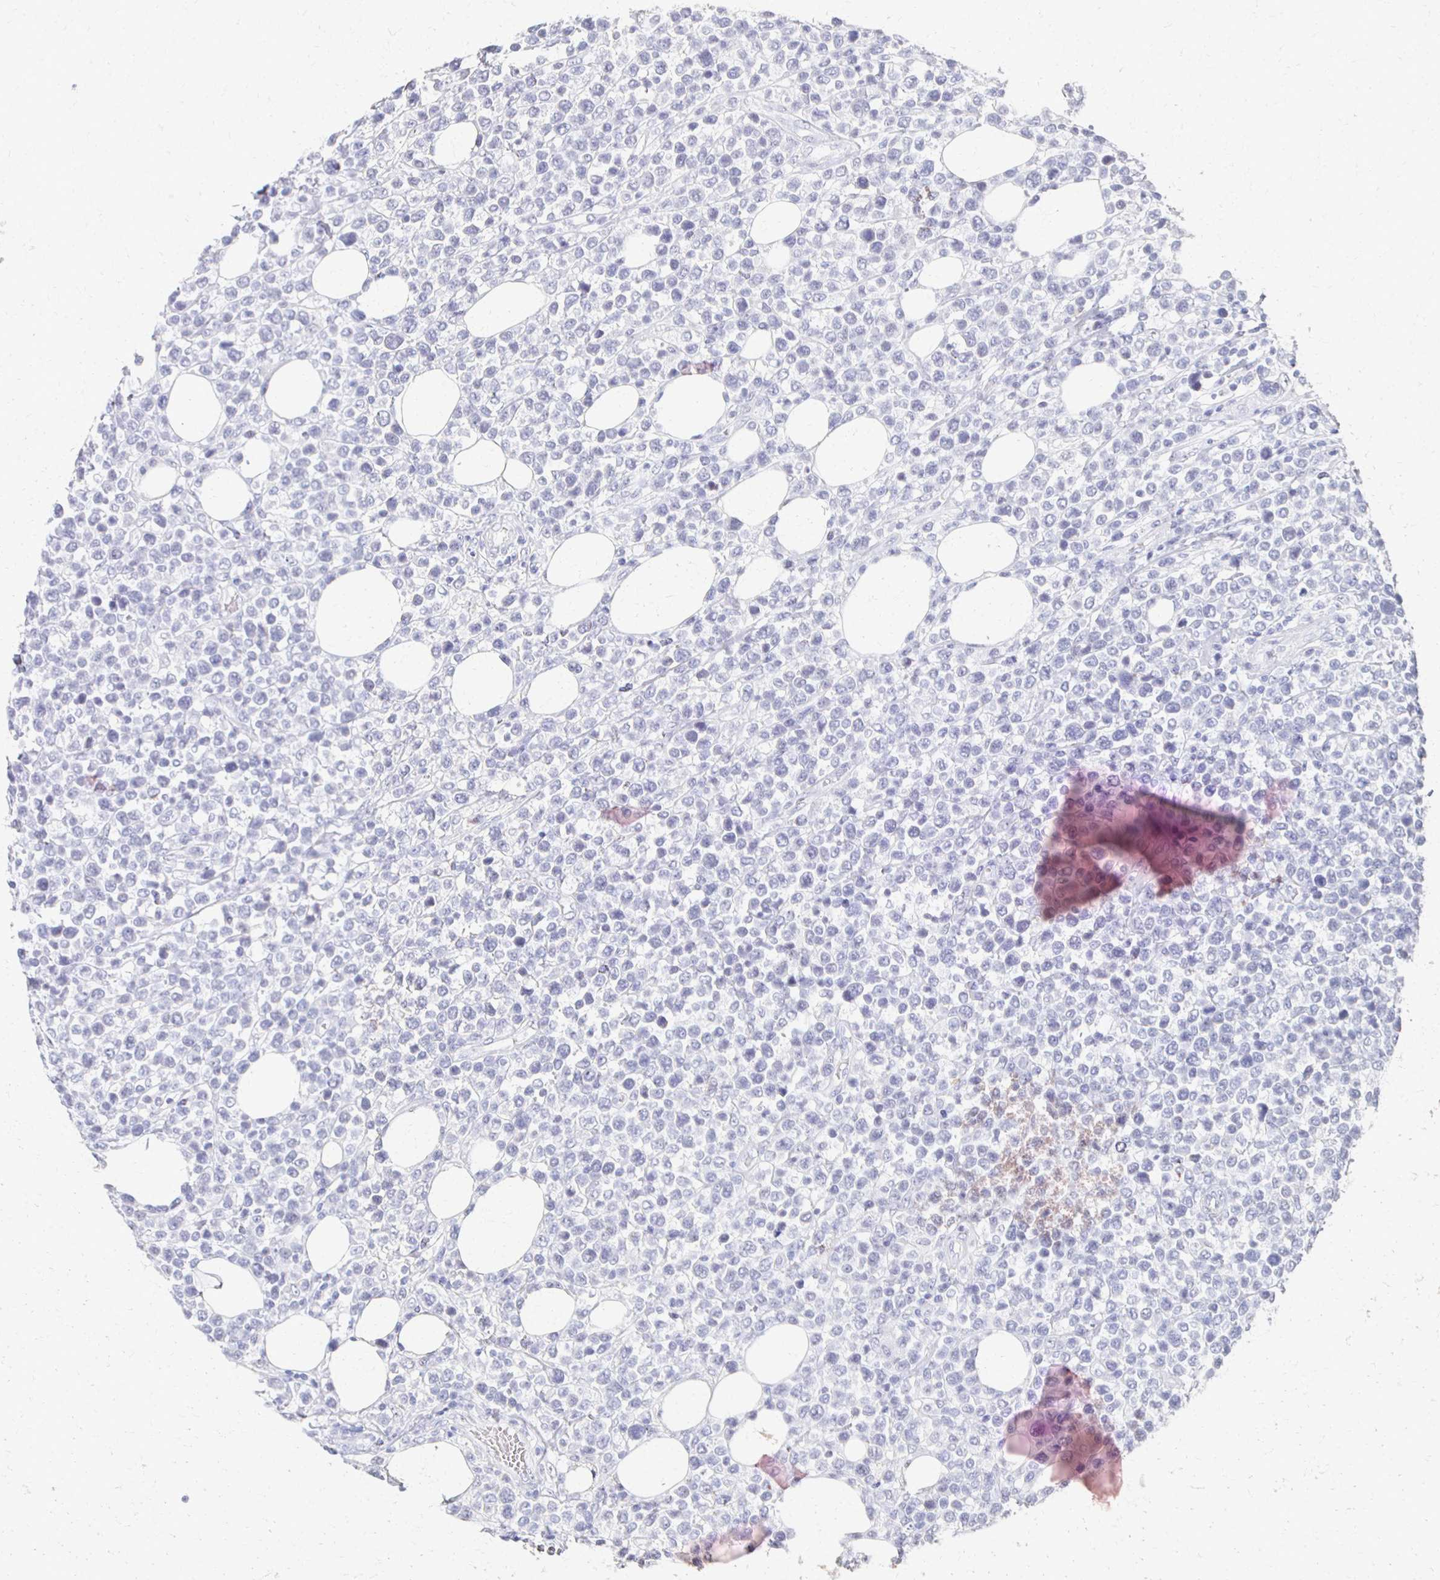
{"staining": {"intensity": "negative", "quantity": "none", "location": "none"}, "tissue": "lymphoma", "cell_type": "Tumor cells", "image_type": "cancer", "snomed": [{"axis": "morphology", "description": "Malignant lymphoma, non-Hodgkin's type, Low grade"}, {"axis": "topography", "description": "Lymph node"}], "caption": "The photomicrograph shows no staining of tumor cells in malignant lymphoma, non-Hodgkin's type (low-grade).", "gene": "CXCR2", "patient": {"sex": "male", "age": 60}}